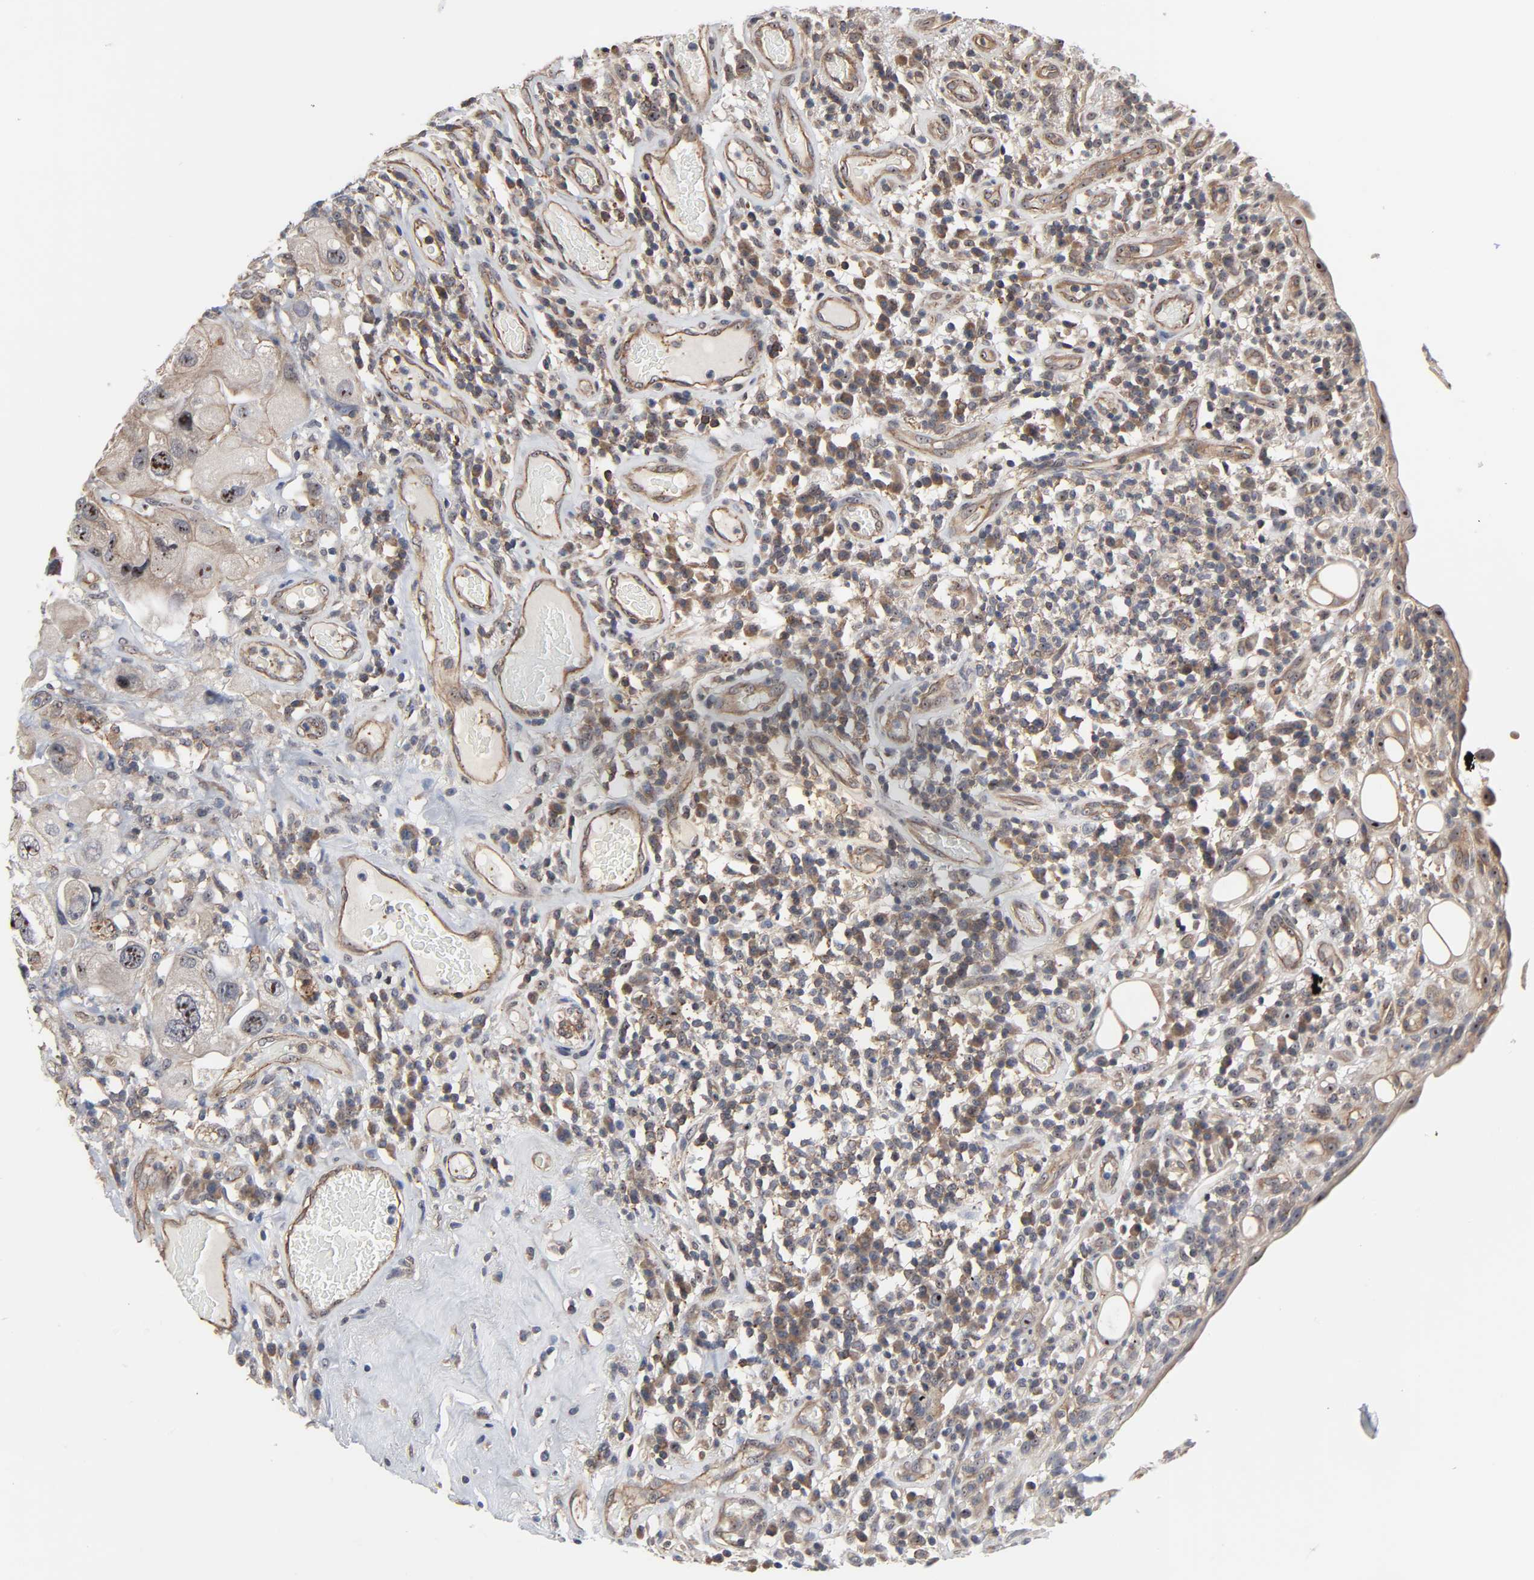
{"staining": {"intensity": "weak", "quantity": "<25%", "location": "cytoplasmic/membranous,nuclear"}, "tissue": "urothelial cancer", "cell_type": "Tumor cells", "image_type": "cancer", "snomed": [{"axis": "morphology", "description": "Urothelial carcinoma, High grade"}, {"axis": "topography", "description": "Urinary bladder"}], "caption": "This is an IHC image of urothelial cancer. There is no positivity in tumor cells.", "gene": "DDX10", "patient": {"sex": "female", "age": 64}}